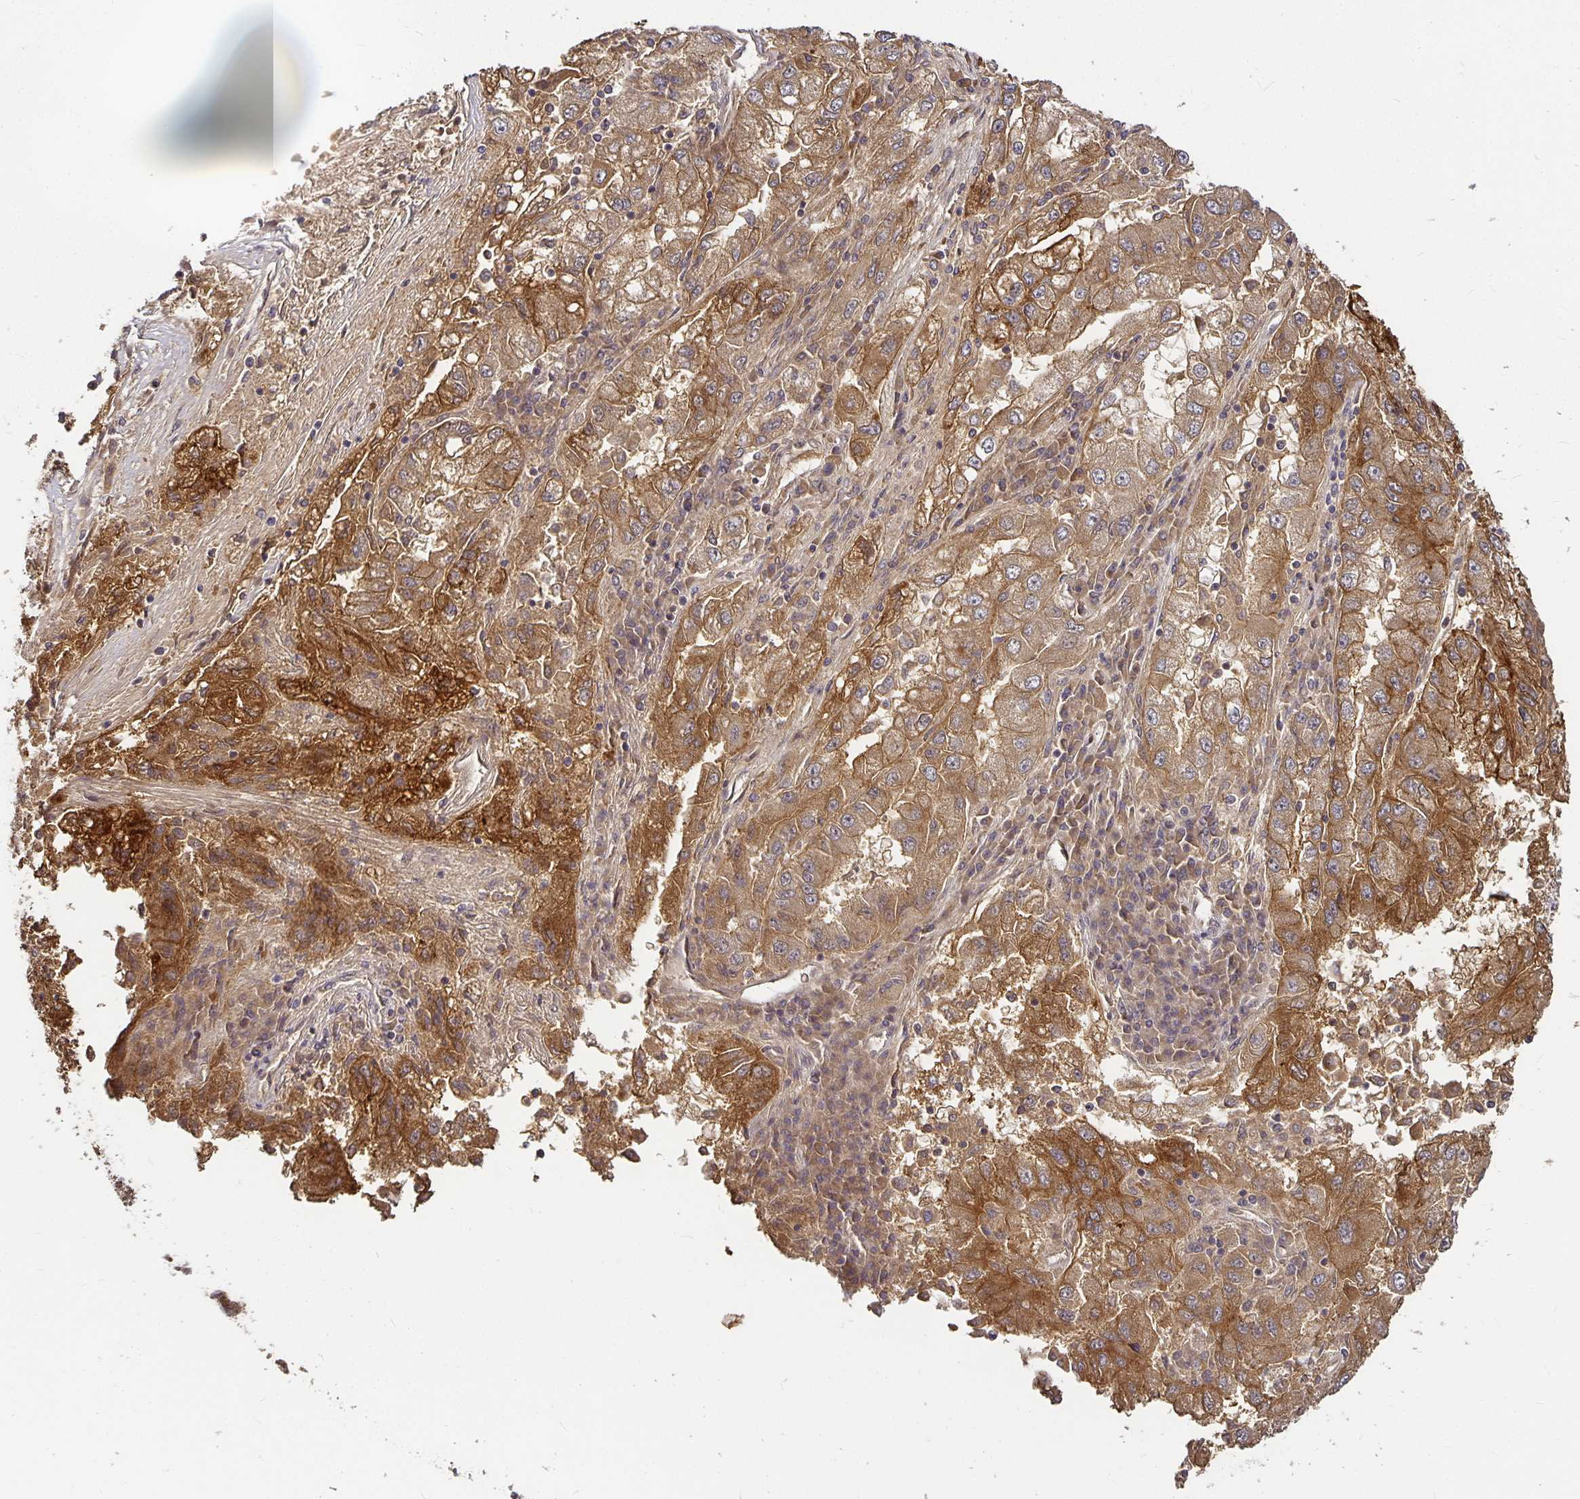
{"staining": {"intensity": "moderate", "quantity": ">75%", "location": "cytoplasmic/membranous"}, "tissue": "lung cancer", "cell_type": "Tumor cells", "image_type": "cancer", "snomed": [{"axis": "morphology", "description": "Adenocarcinoma, NOS"}, {"axis": "morphology", "description": "Adenocarcinoma primary or metastatic"}, {"axis": "topography", "description": "Lung"}], "caption": "Human lung adenocarcinoma primary or metastatic stained with a brown dye demonstrates moderate cytoplasmic/membranous positive positivity in approximately >75% of tumor cells.", "gene": "CA12", "patient": {"sex": "male", "age": 74}}